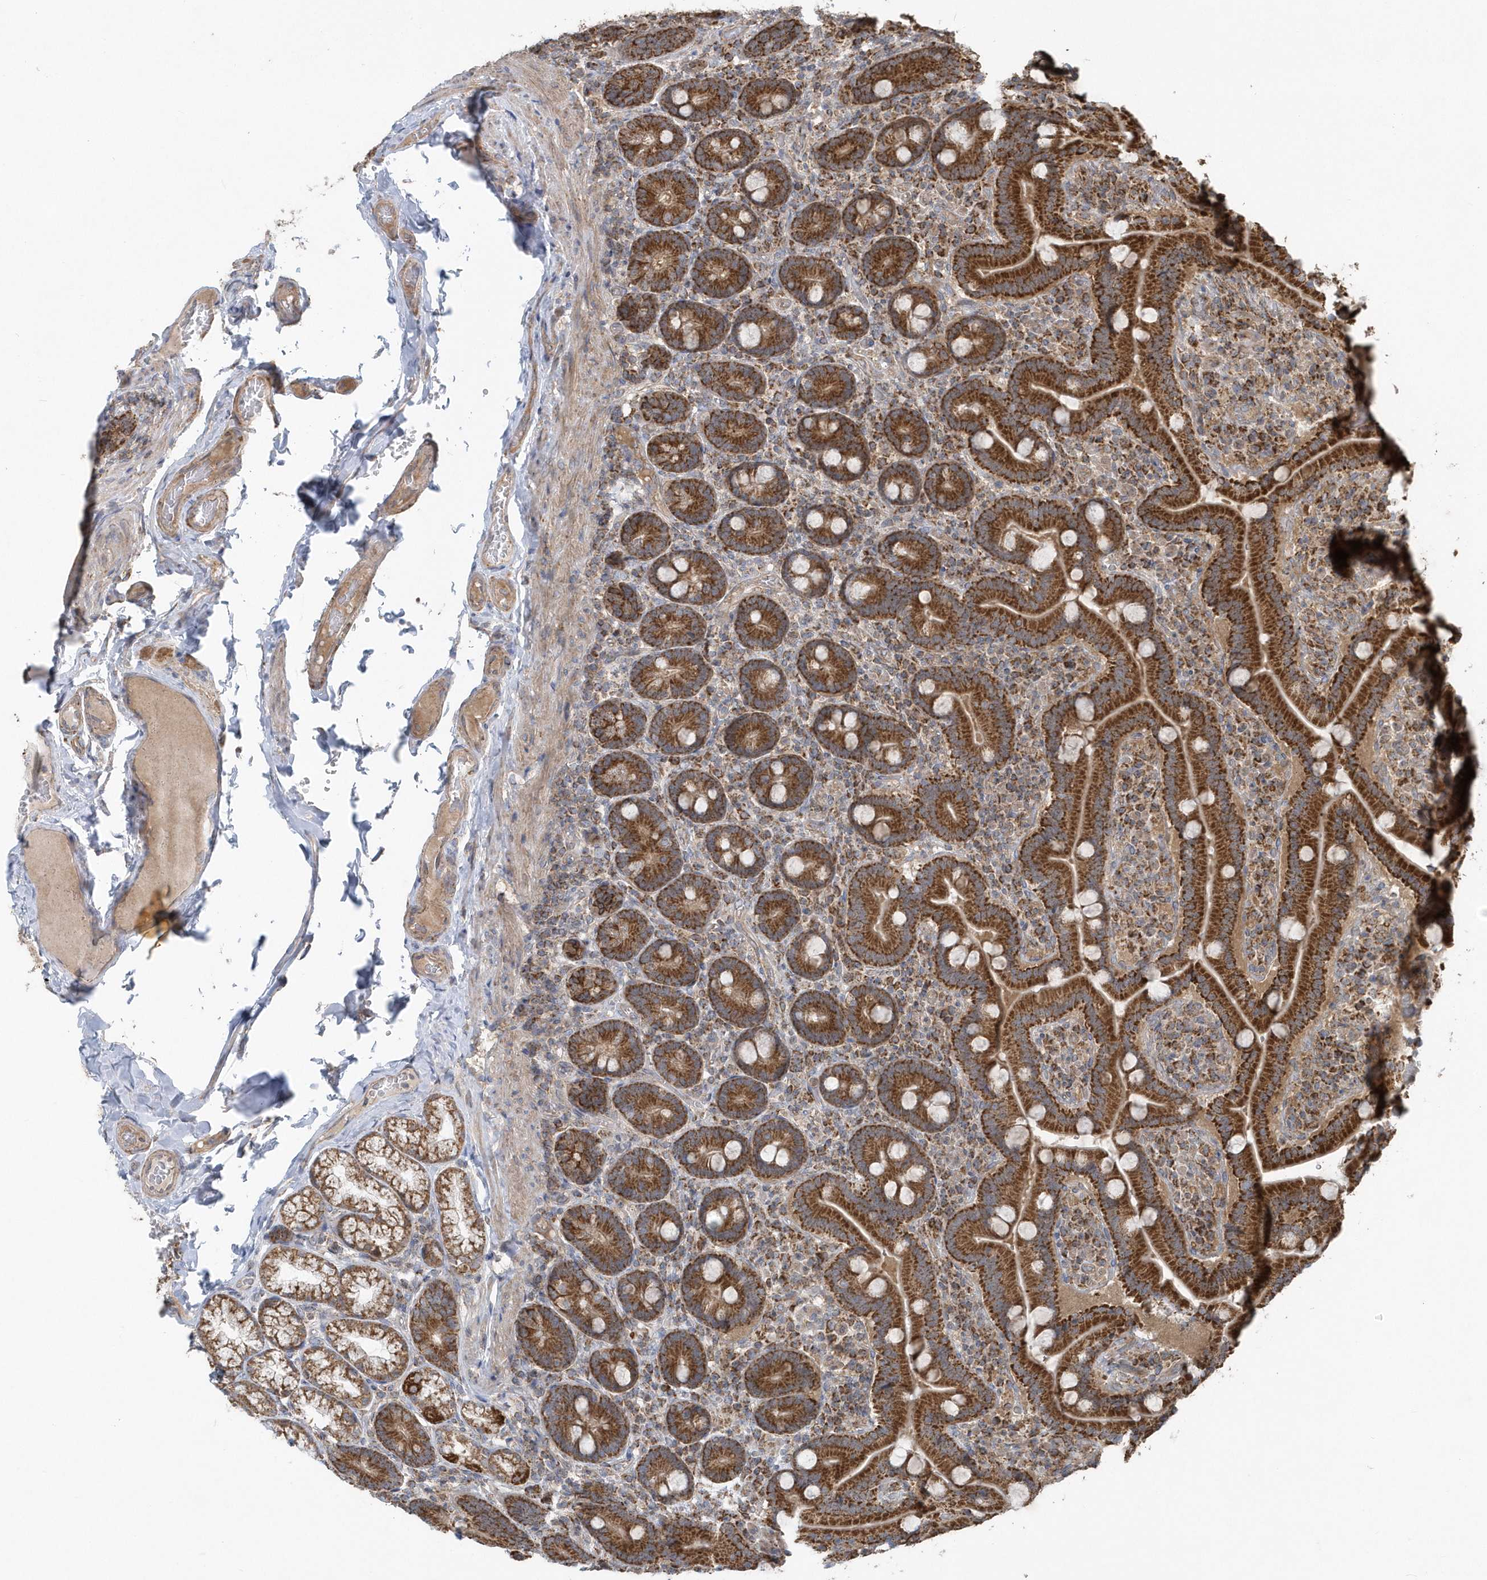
{"staining": {"intensity": "strong", "quantity": ">75%", "location": "cytoplasmic/membranous"}, "tissue": "duodenum", "cell_type": "Glandular cells", "image_type": "normal", "snomed": [{"axis": "morphology", "description": "Normal tissue, NOS"}, {"axis": "topography", "description": "Duodenum"}], "caption": "A high-resolution micrograph shows immunohistochemistry (IHC) staining of benign duodenum, which demonstrates strong cytoplasmic/membranous positivity in about >75% of glandular cells. (Brightfield microscopy of DAB IHC at high magnification).", "gene": "PPP1R7", "patient": {"sex": "female", "age": 62}}